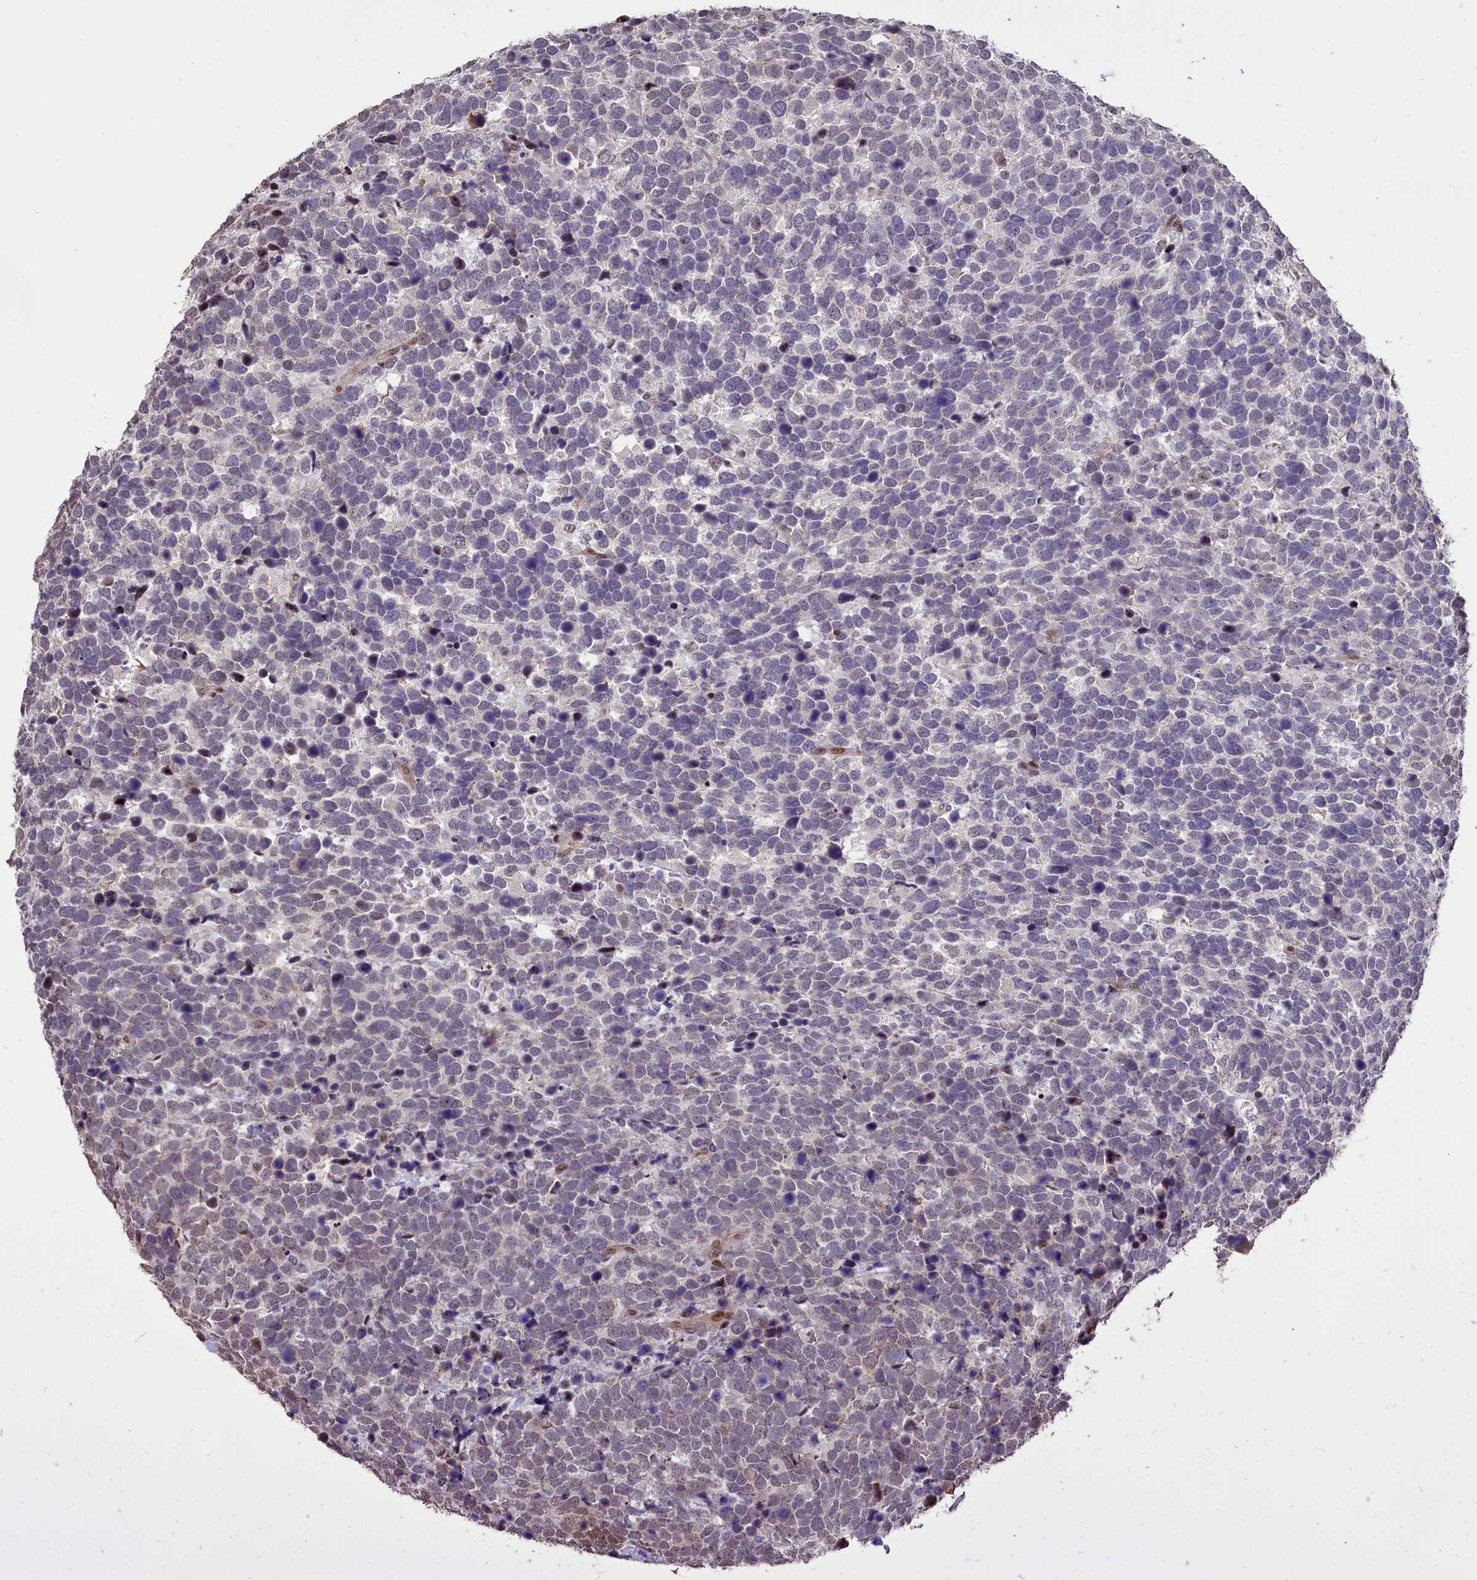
{"staining": {"intensity": "weak", "quantity": "<25%", "location": "nuclear"}, "tissue": "urothelial cancer", "cell_type": "Tumor cells", "image_type": "cancer", "snomed": [{"axis": "morphology", "description": "Urothelial carcinoma, High grade"}, {"axis": "topography", "description": "Urinary bladder"}], "caption": "The IHC micrograph has no significant staining in tumor cells of urothelial cancer tissue.", "gene": "RELB", "patient": {"sex": "female", "age": 82}}